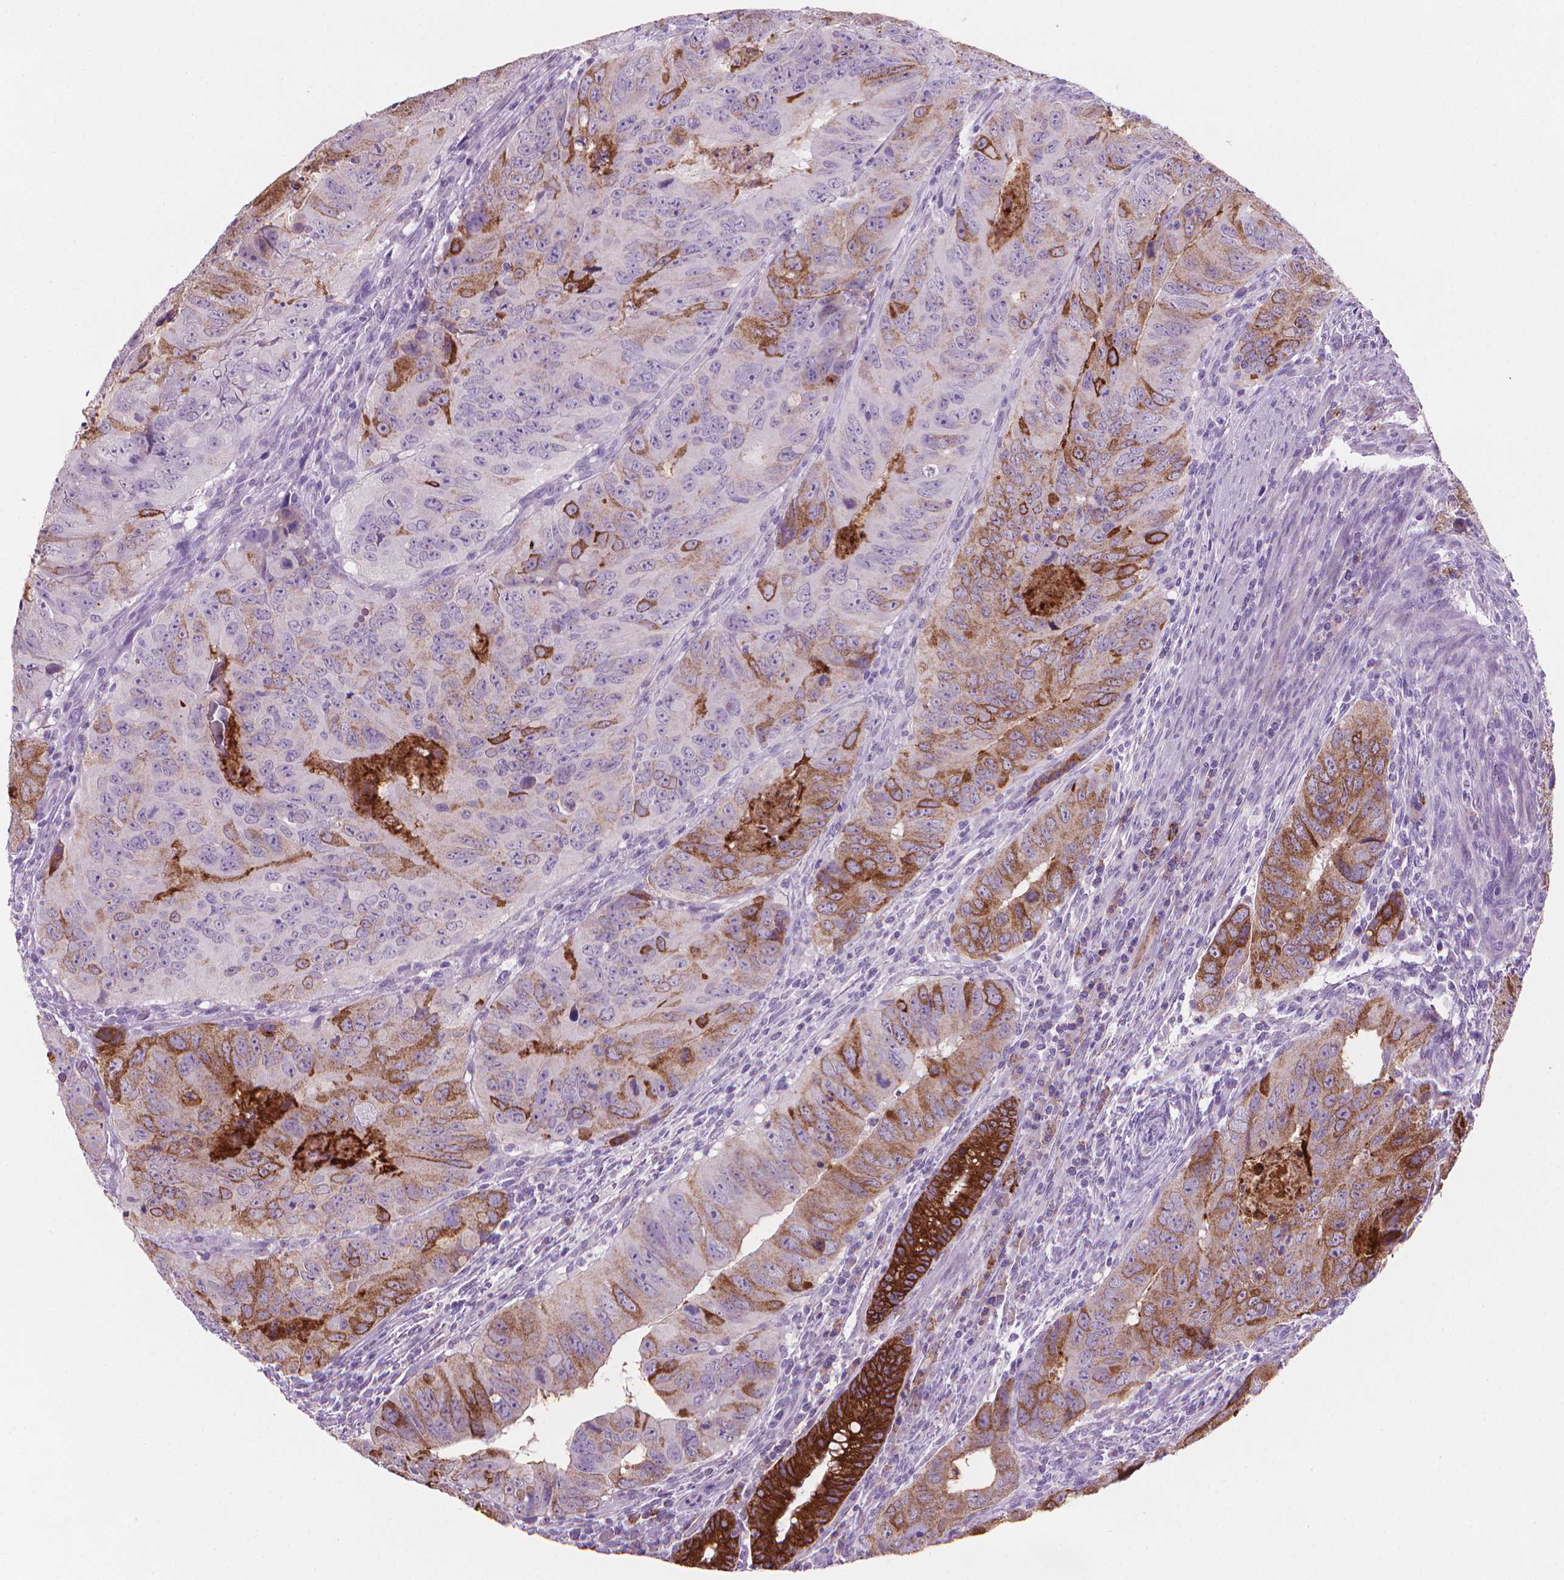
{"staining": {"intensity": "strong", "quantity": "<25%", "location": "cytoplasmic/membranous"}, "tissue": "colorectal cancer", "cell_type": "Tumor cells", "image_type": "cancer", "snomed": [{"axis": "morphology", "description": "Adenocarcinoma, NOS"}, {"axis": "topography", "description": "Colon"}], "caption": "Tumor cells demonstrate medium levels of strong cytoplasmic/membranous positivity in approximately <25% of cells in colorectal cancer. (DAB (3,3'-diaminobenzidine) = brown stain, brightfield microscopy at high magnification).", "gene": "MUC1", "patient": {"sex": "male", "age": 79}}